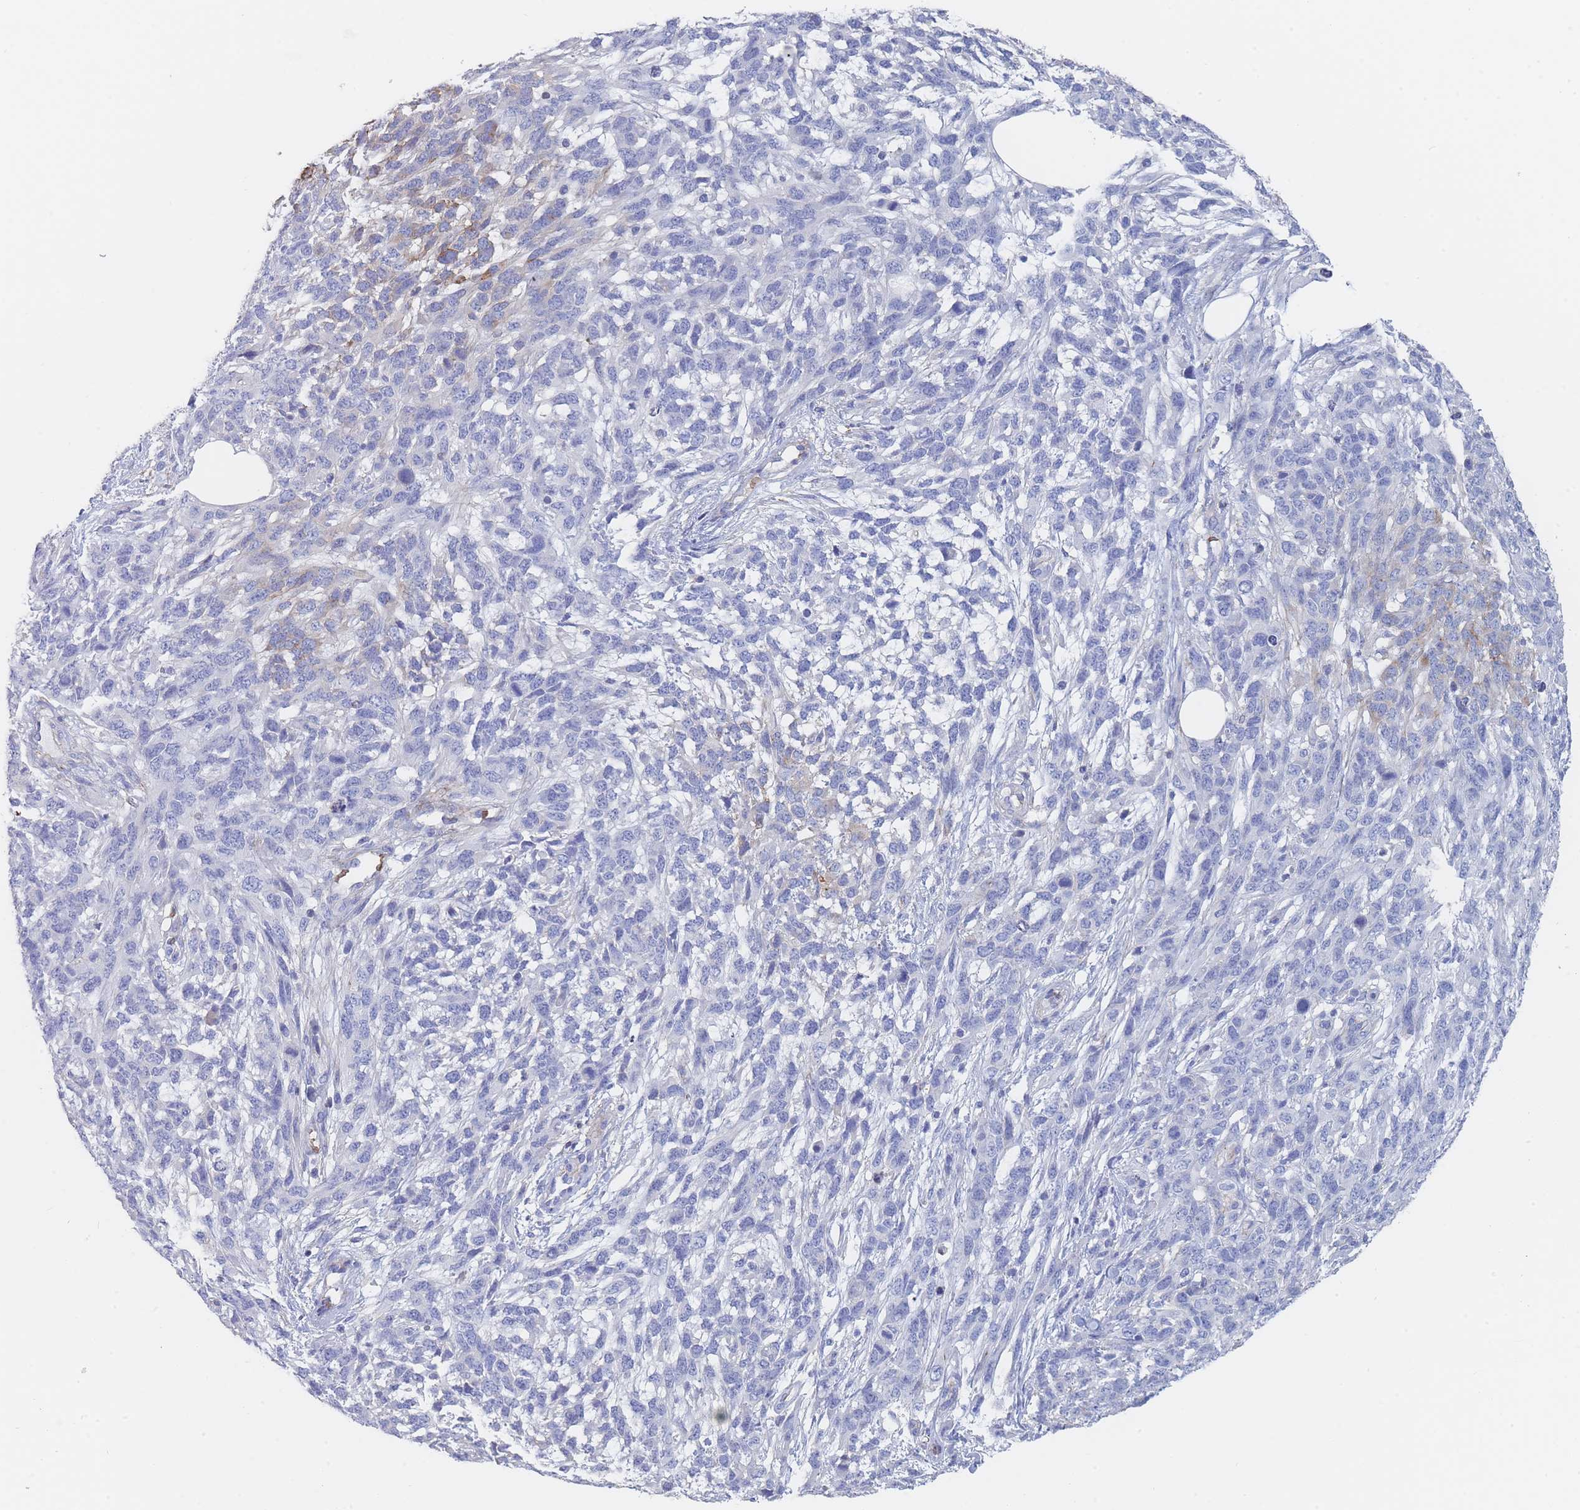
{"staining": {"intensity": "negative", "quantity": "none", "location": "none"}, "tissue": "melanoma", "cell_type": "Tumor cells", "image_type": "cancer", "snomed": [{"axis": "morphology", "description": "Normal morphology"}, {"axis": "morphology", "description": "Malignant melanoma, NOS"}, {"axis": "topography", "description": "Skin"}], "caption": "Tumor cells show no significant expression in melanoma.", "gene": "SLC2A1", "patient": {"sex": "female", "age": 72}}